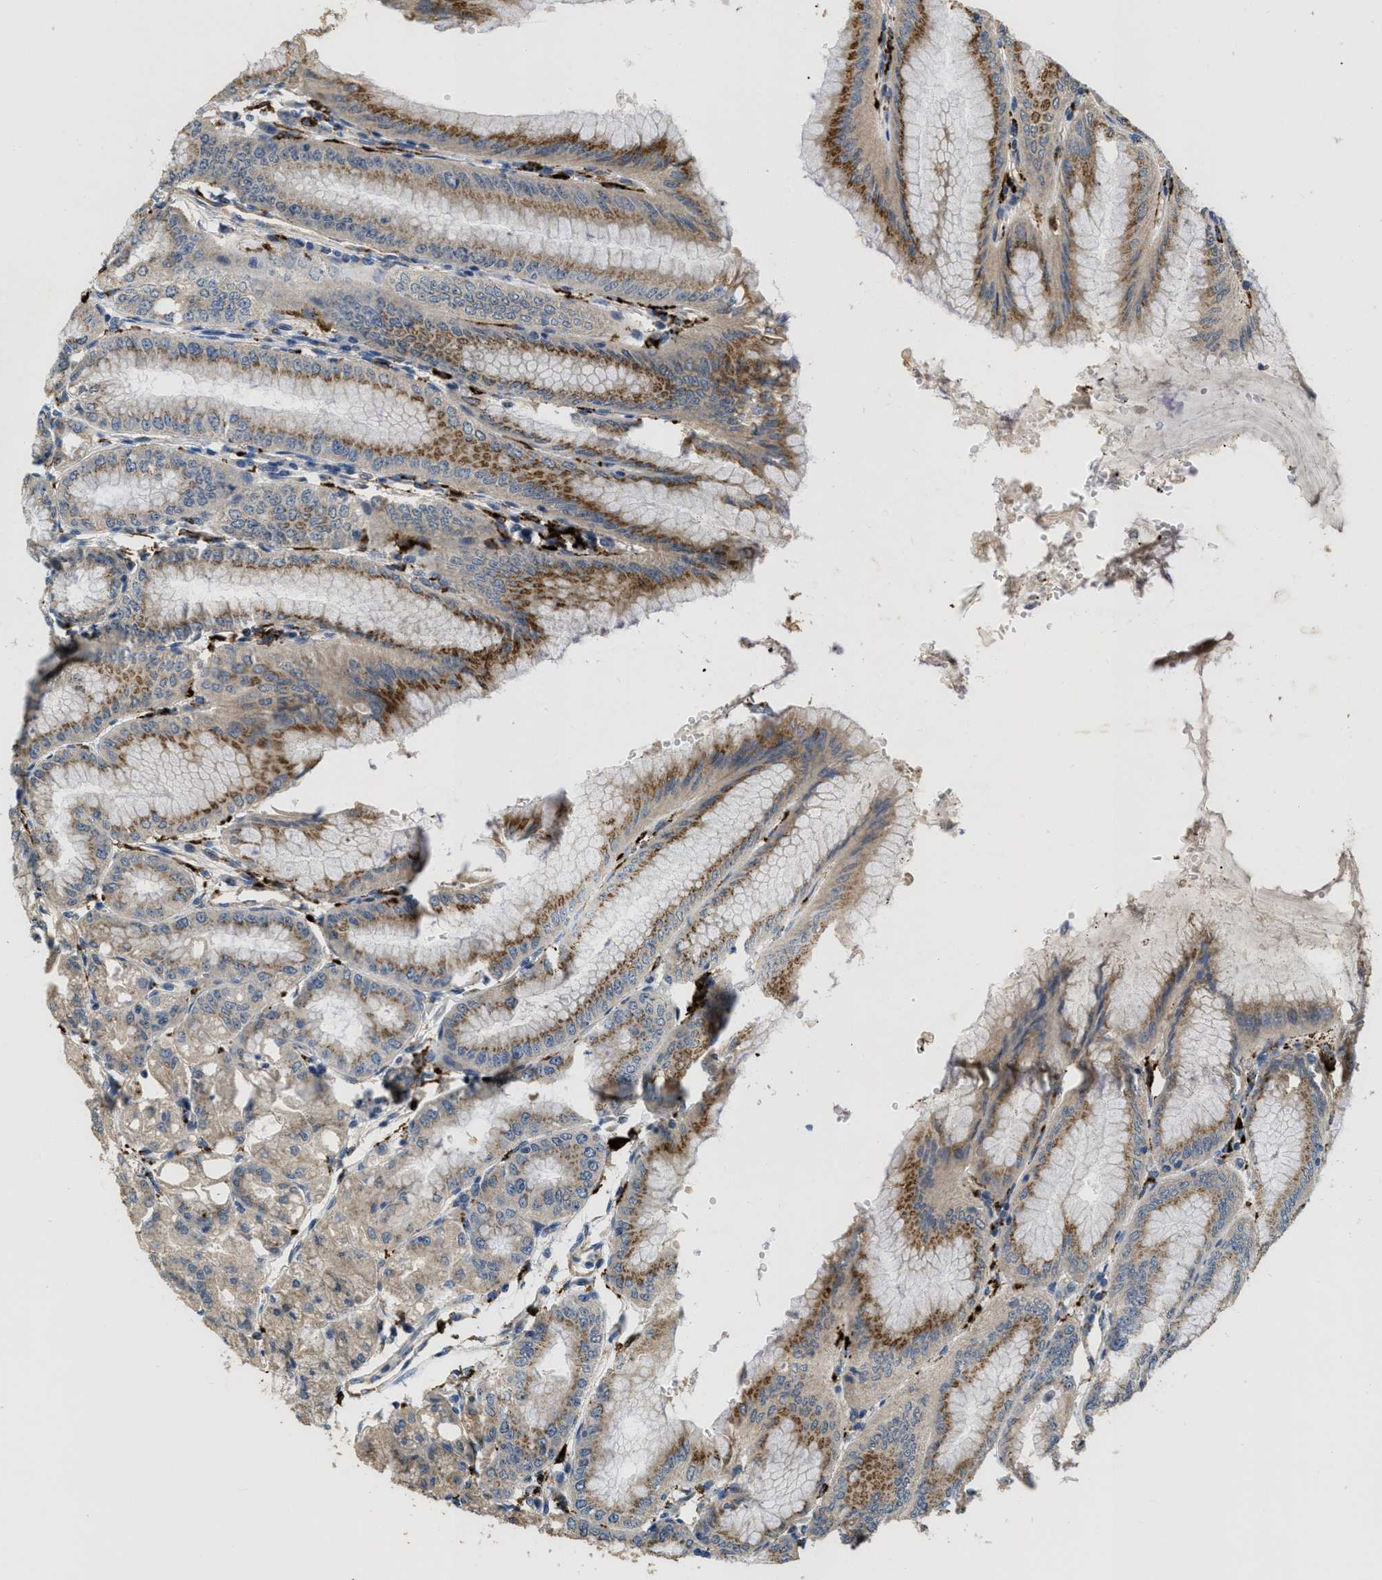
{"staining": {"intensity": "weak", "quantity": "25%-75%", "location": "cytoplasmic/membranous"}, "tissue": "stomach", "cell_type": "Glandular cells", "image_type": "normal", "snomed": [{"axis": "morphology", "description": "Normal tissue, NOS"}, {"axis": "topography", "description": "Stomach, lower"}], "caption": "This histopathology image exhibits immunohistochemistry staining of unremarkable stomach, with low weak cytoplasmic/membranous expression in about 25%-75% of glandular cells.", "gene": "BMPR2", "patient": {"sex": "male", "age": 71}}